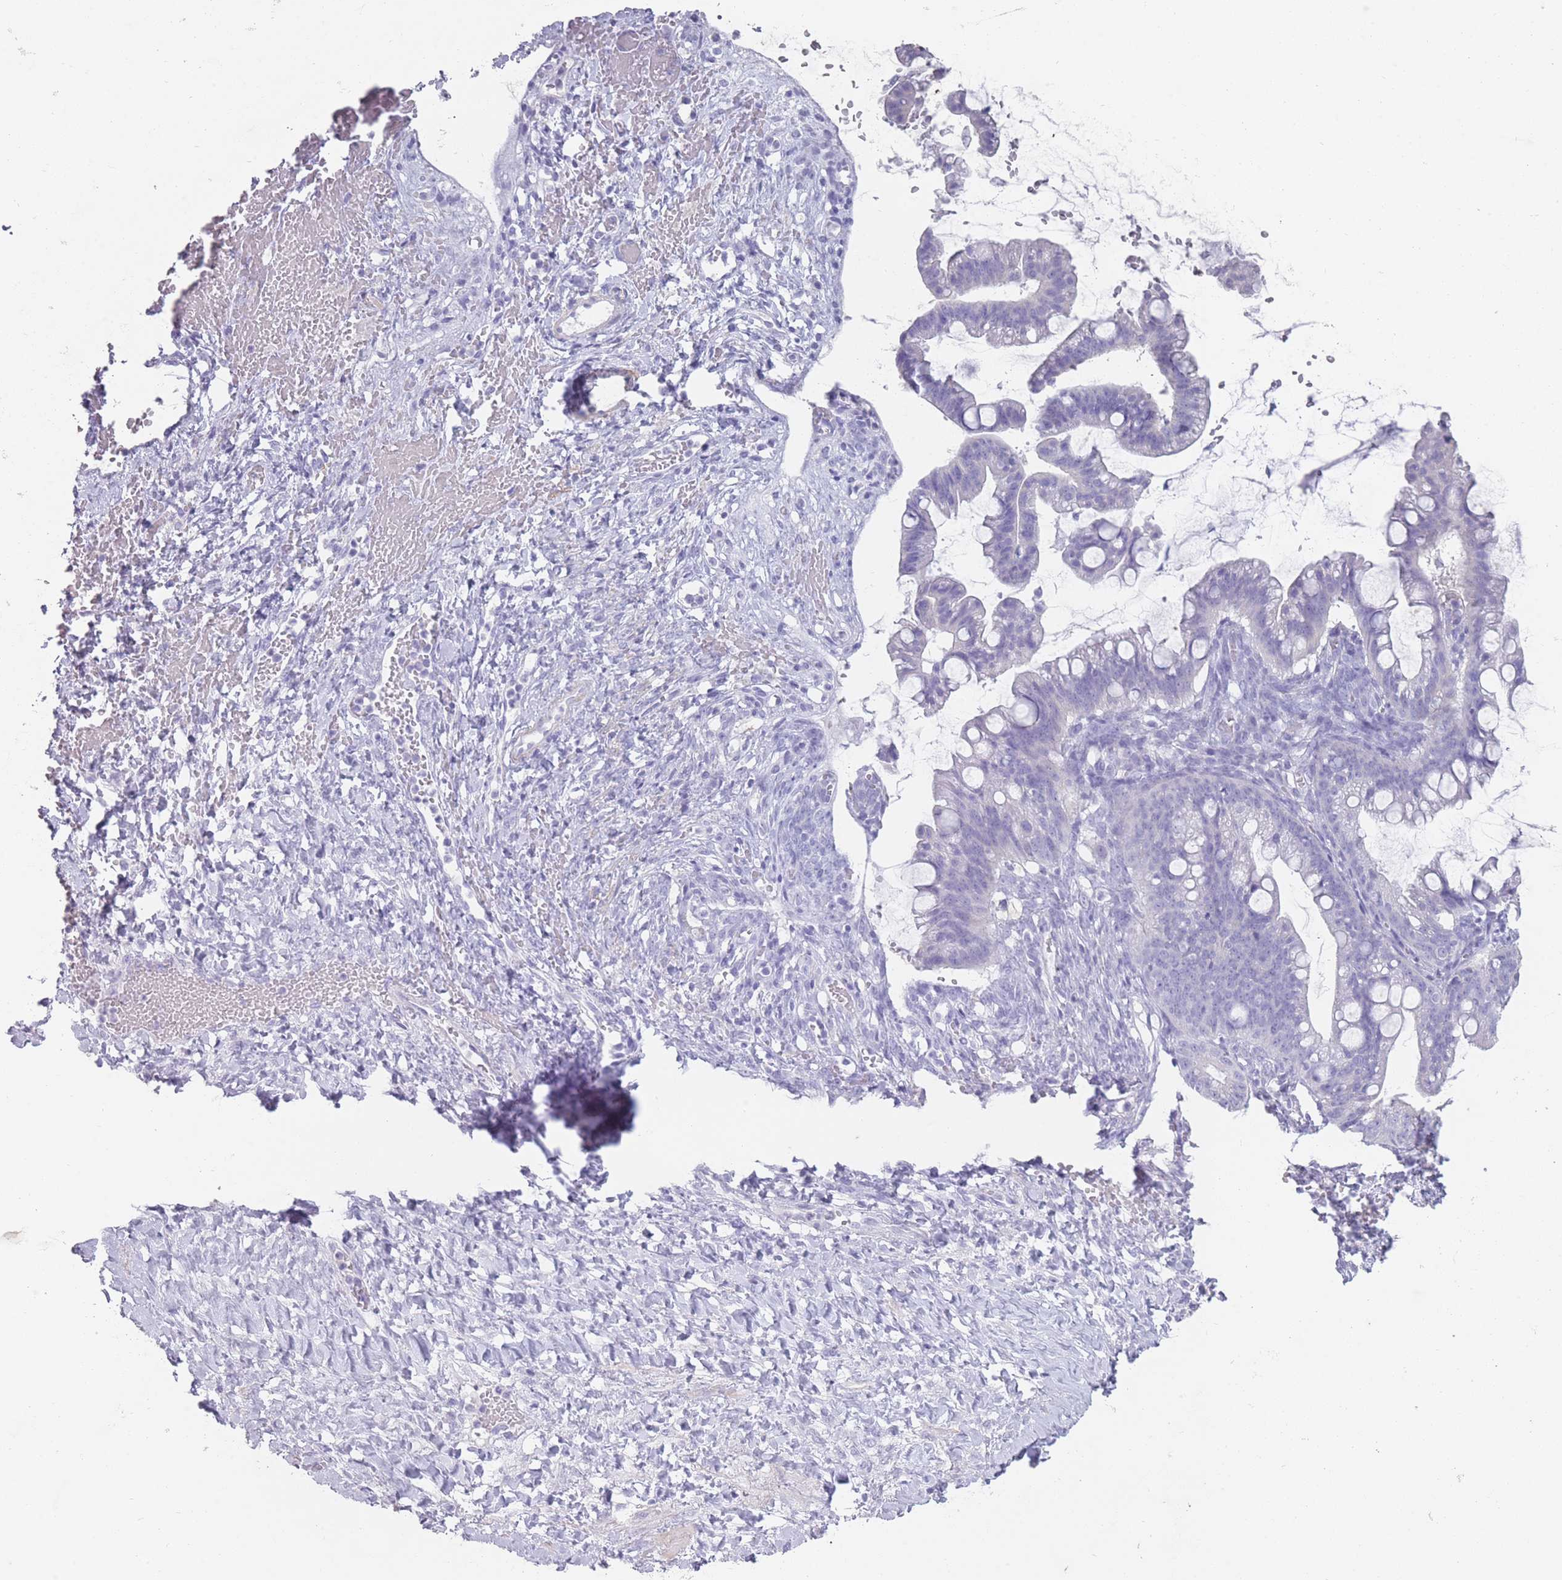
{"staining": {"intensity": "negative", "quantity": "none", "location": "none"}, "tissue": "ovarian cancer", "cell_type": "Tumor cells", "image_type": "cancer", "snomed": [{"axis": "morphology", "description": "Cystadenocarcinoma, mucinous, NOS"}, {"axis": "topography", "description": "Ovary"}], "caption": "Image shows no protein positivity in tumor cells of ovarian cancer (mucinous cystadenocarcinoma) tissue.", "gene": "RHBG", "patient": {"sex": "female", "age": 73}}